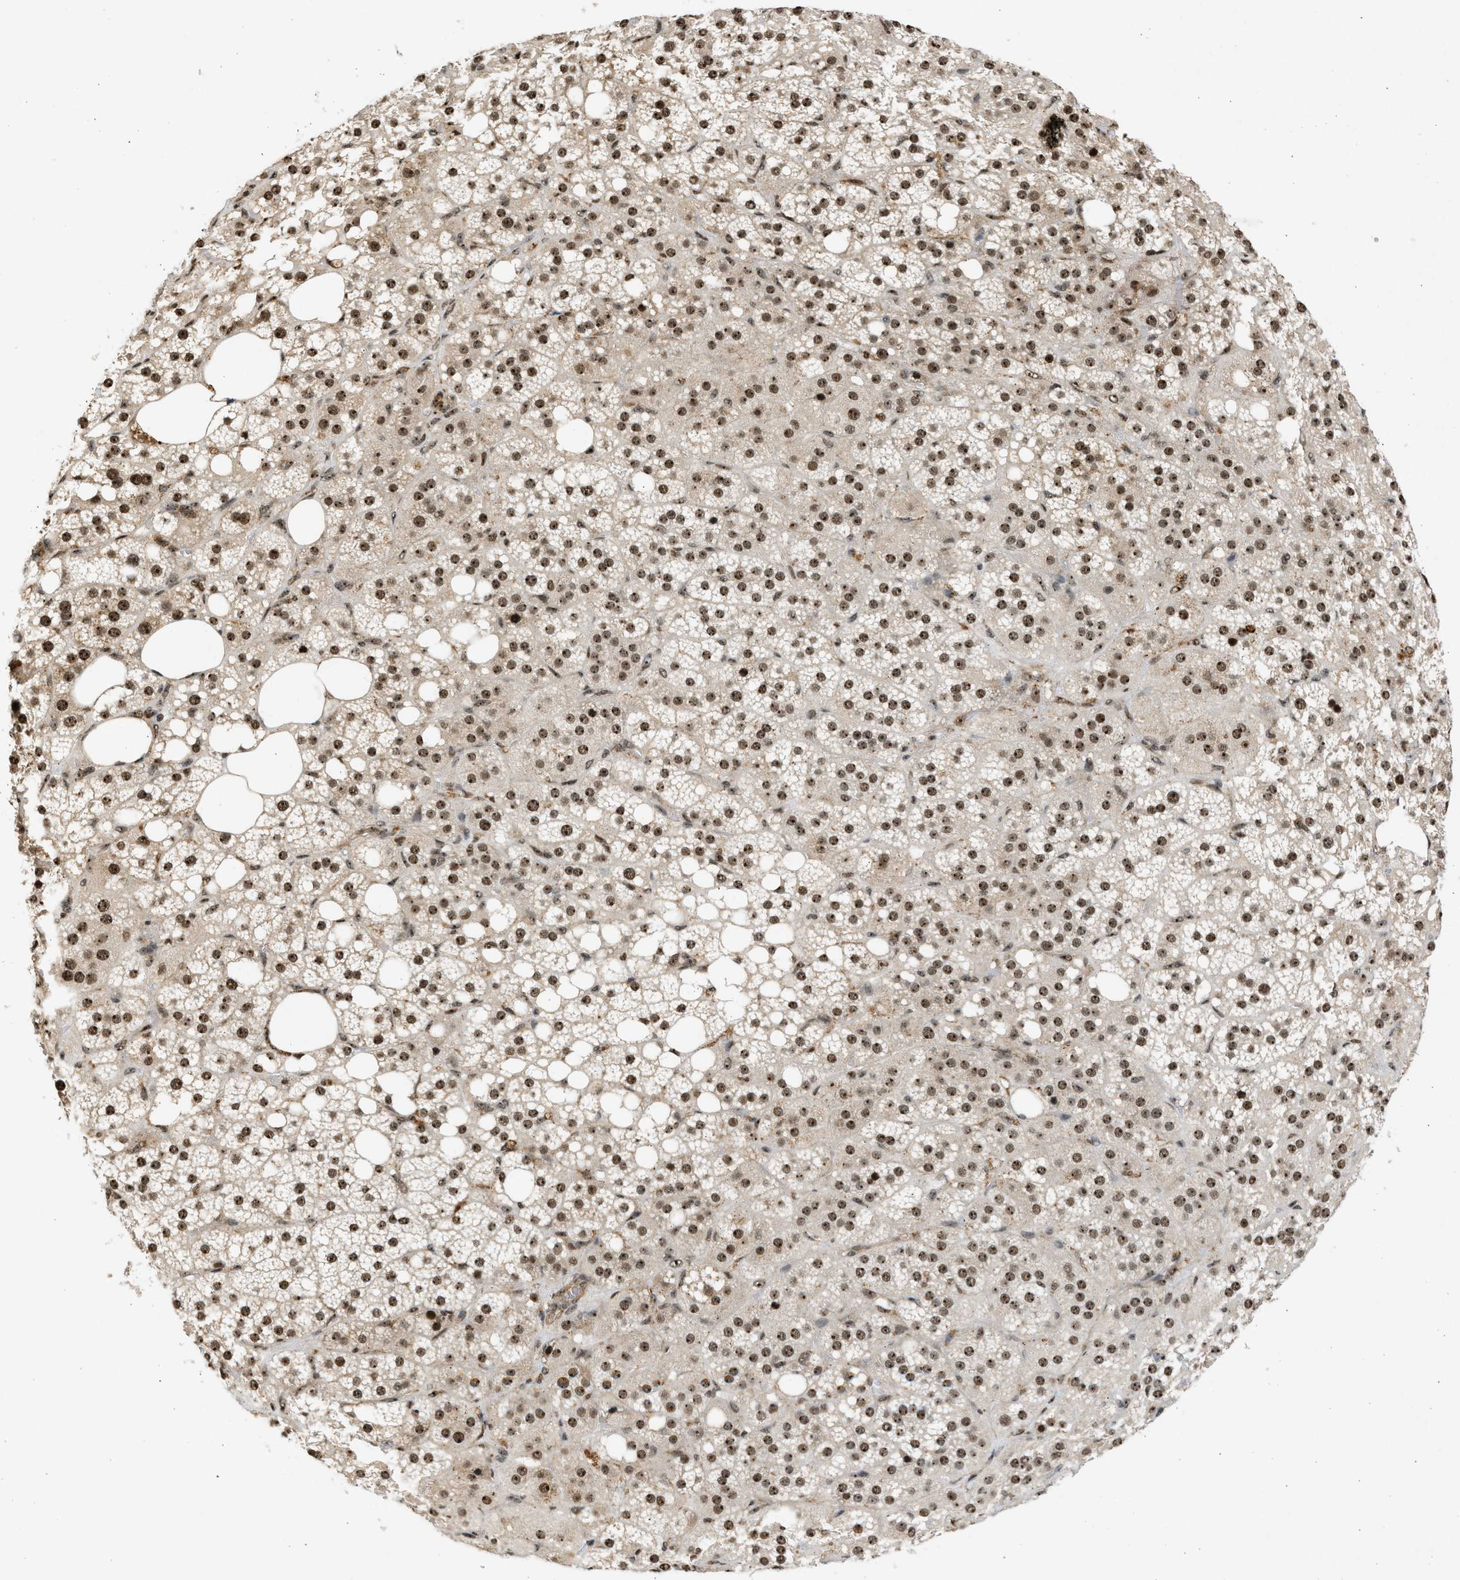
{"staining": {"intensity": "strong", "quantity": ">75%", "location": "cytoplasmic/membranous,nuclear"}, "tissue": "adrenal gland", "cell_type": "Glandular cells", "image_type": "normal", "snomed": [{"axis": "morphology", "description": "Normal tissue, NOS"}, {"axis": "topography", "description": "Adrenal gland"}], "caption": "A high-resolution micrograph shows IHC staining of benign adrenal gland, which shows strong cytoplasmic/membranous,nuclear staining in about >75% of glandular cells.", "gene": "TFDP2", "patient": {"sex": "female", "age": 59}}